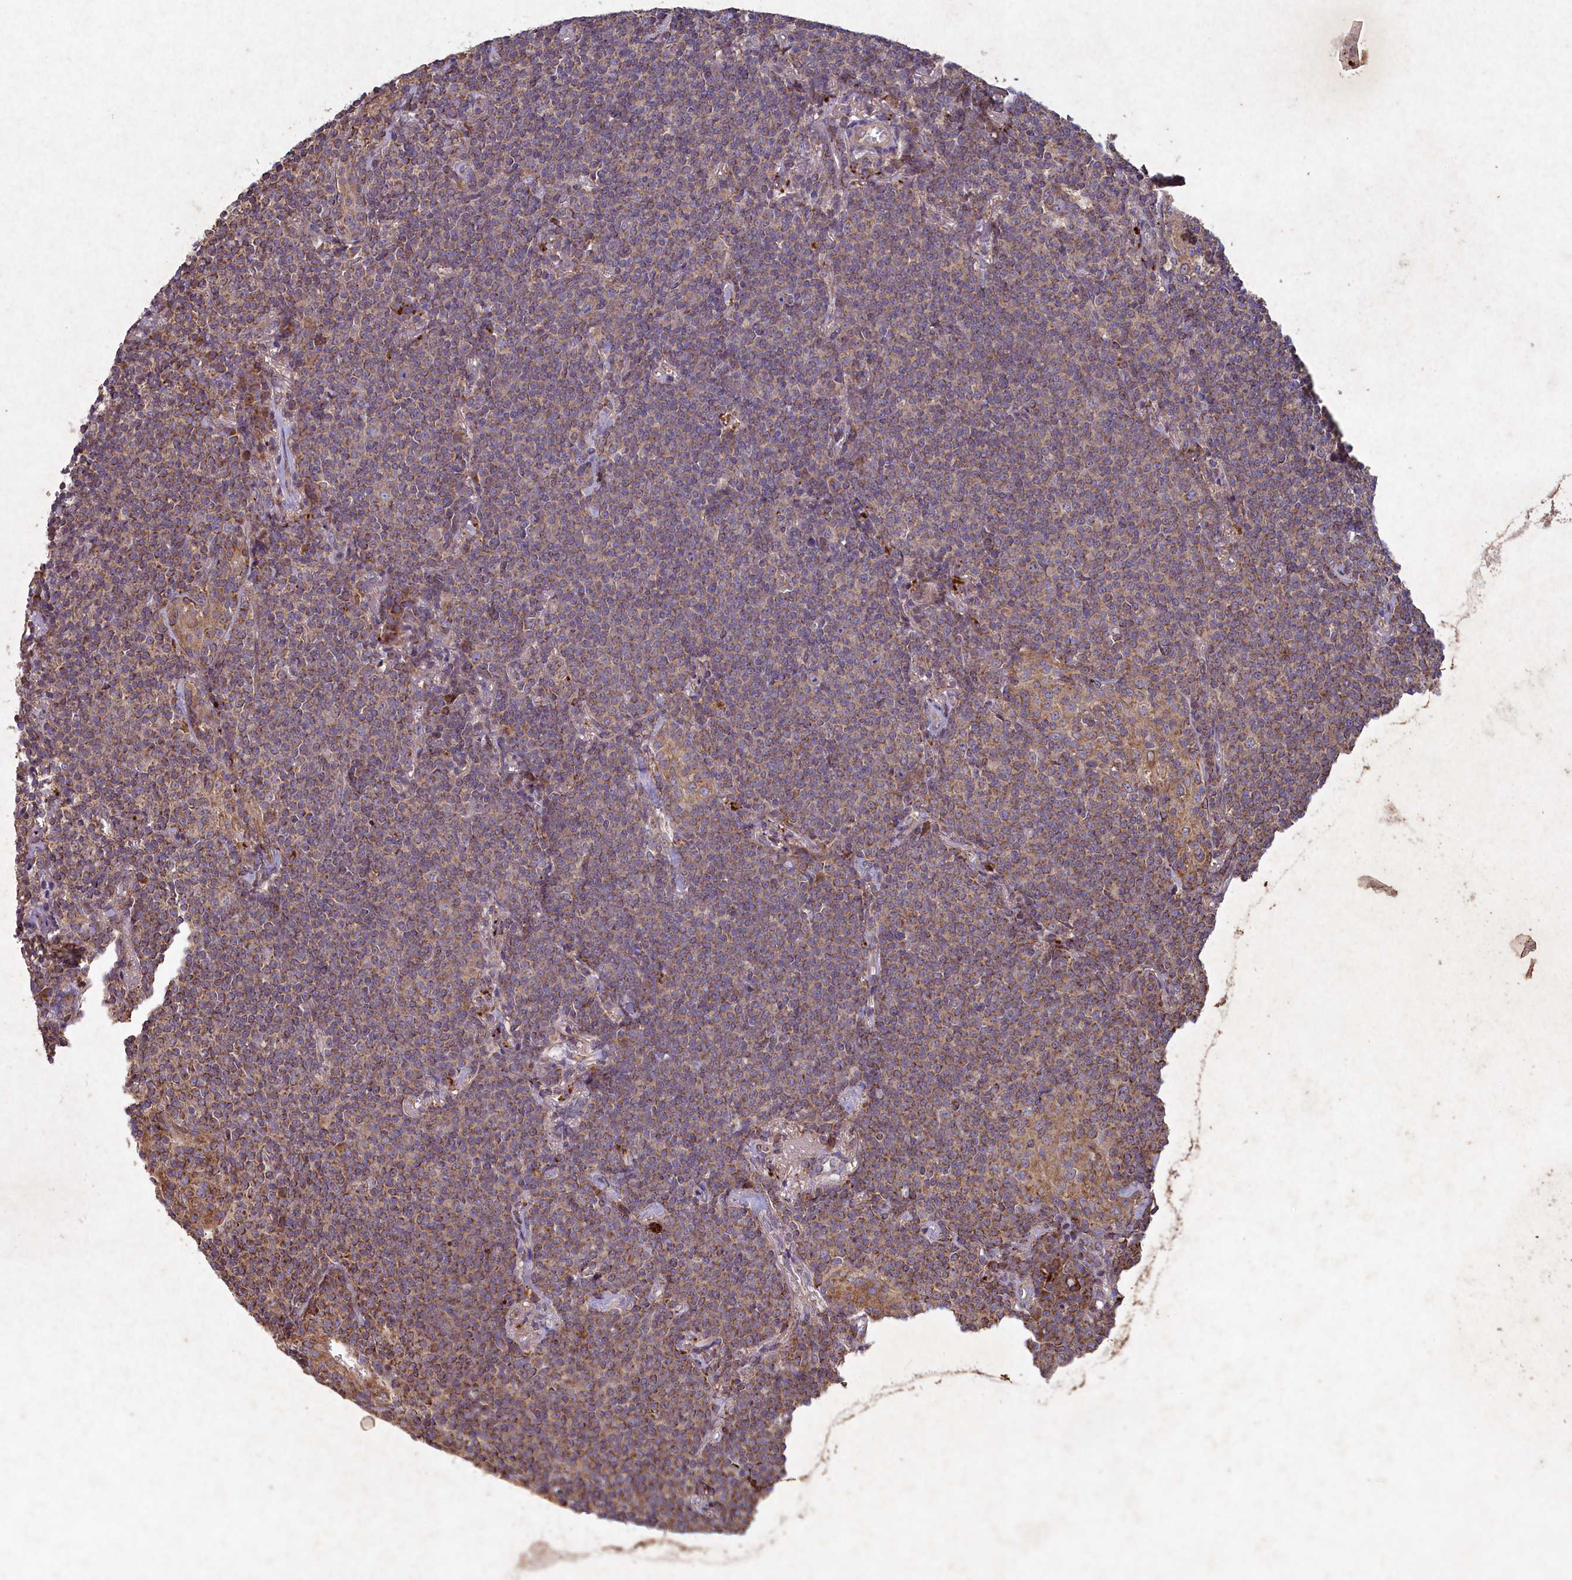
{"staining": {"intensity": "moderate", "quantity": "25%-75%", "location": "cytoplasmic/membranous"}, "tissue": "lymphoma", "cell_type": "Tumor cells", "image_type": "cancer", "snomed": [{"axis": "morphology", "description": "Malignant lymphoma, non-Hodgkin's type, Low grade"}, {"axis": "topography", "description": "Lung"}], "caption": "Malignant lymphoma, non-Hodgkin's type (low-grade) stained for a protein exhibits moderate cytoplasmic/membranous positivity in tumor cells. (brown staining indicates protein expression, while blue staining denotes nuclei).", "gene": "CIAO2B", "patient": {"sex": "female", "age": 71}}